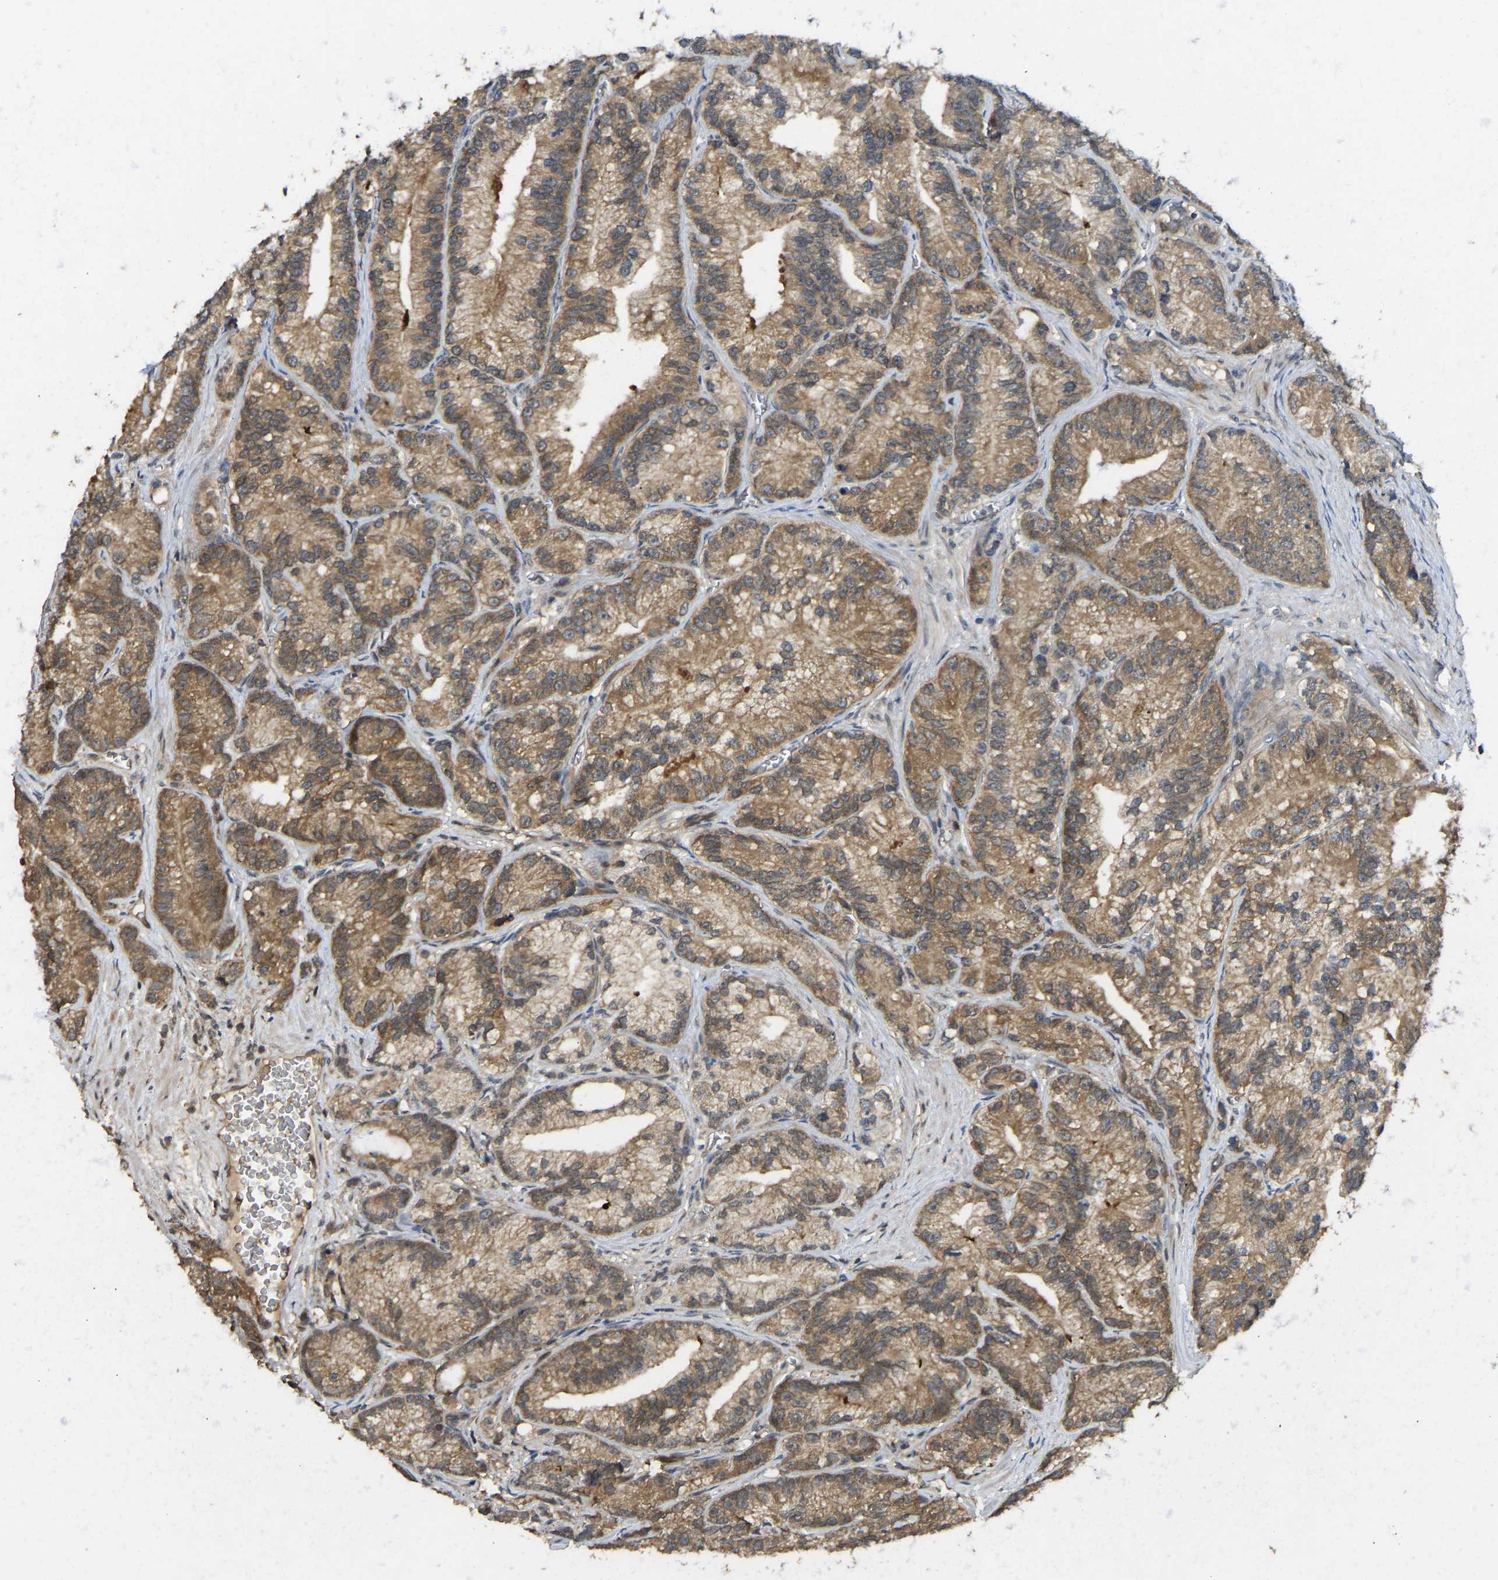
{"staining": {"intensity": "moderate", "quantity": ">75%", "location": "cytoplasmic/membranous"}, "tissue": "prostate cancer", "cell_type": "Tumor cells", "image_type": "cancer", "snomed": [{"axis": "morphology", "description": "Adenocarcinoma, Low grade"}, {"axis": "topography", "description": "Prostate"}], "caption": "Low-grade adenocarcinoma (prostate) stained with a brown dye displays moderate cytoplasmic/membranous positive positivity in about >75% of tumor cells.", "gene": "NDRG3", "patient": {"sex": "male", "age": 89}}